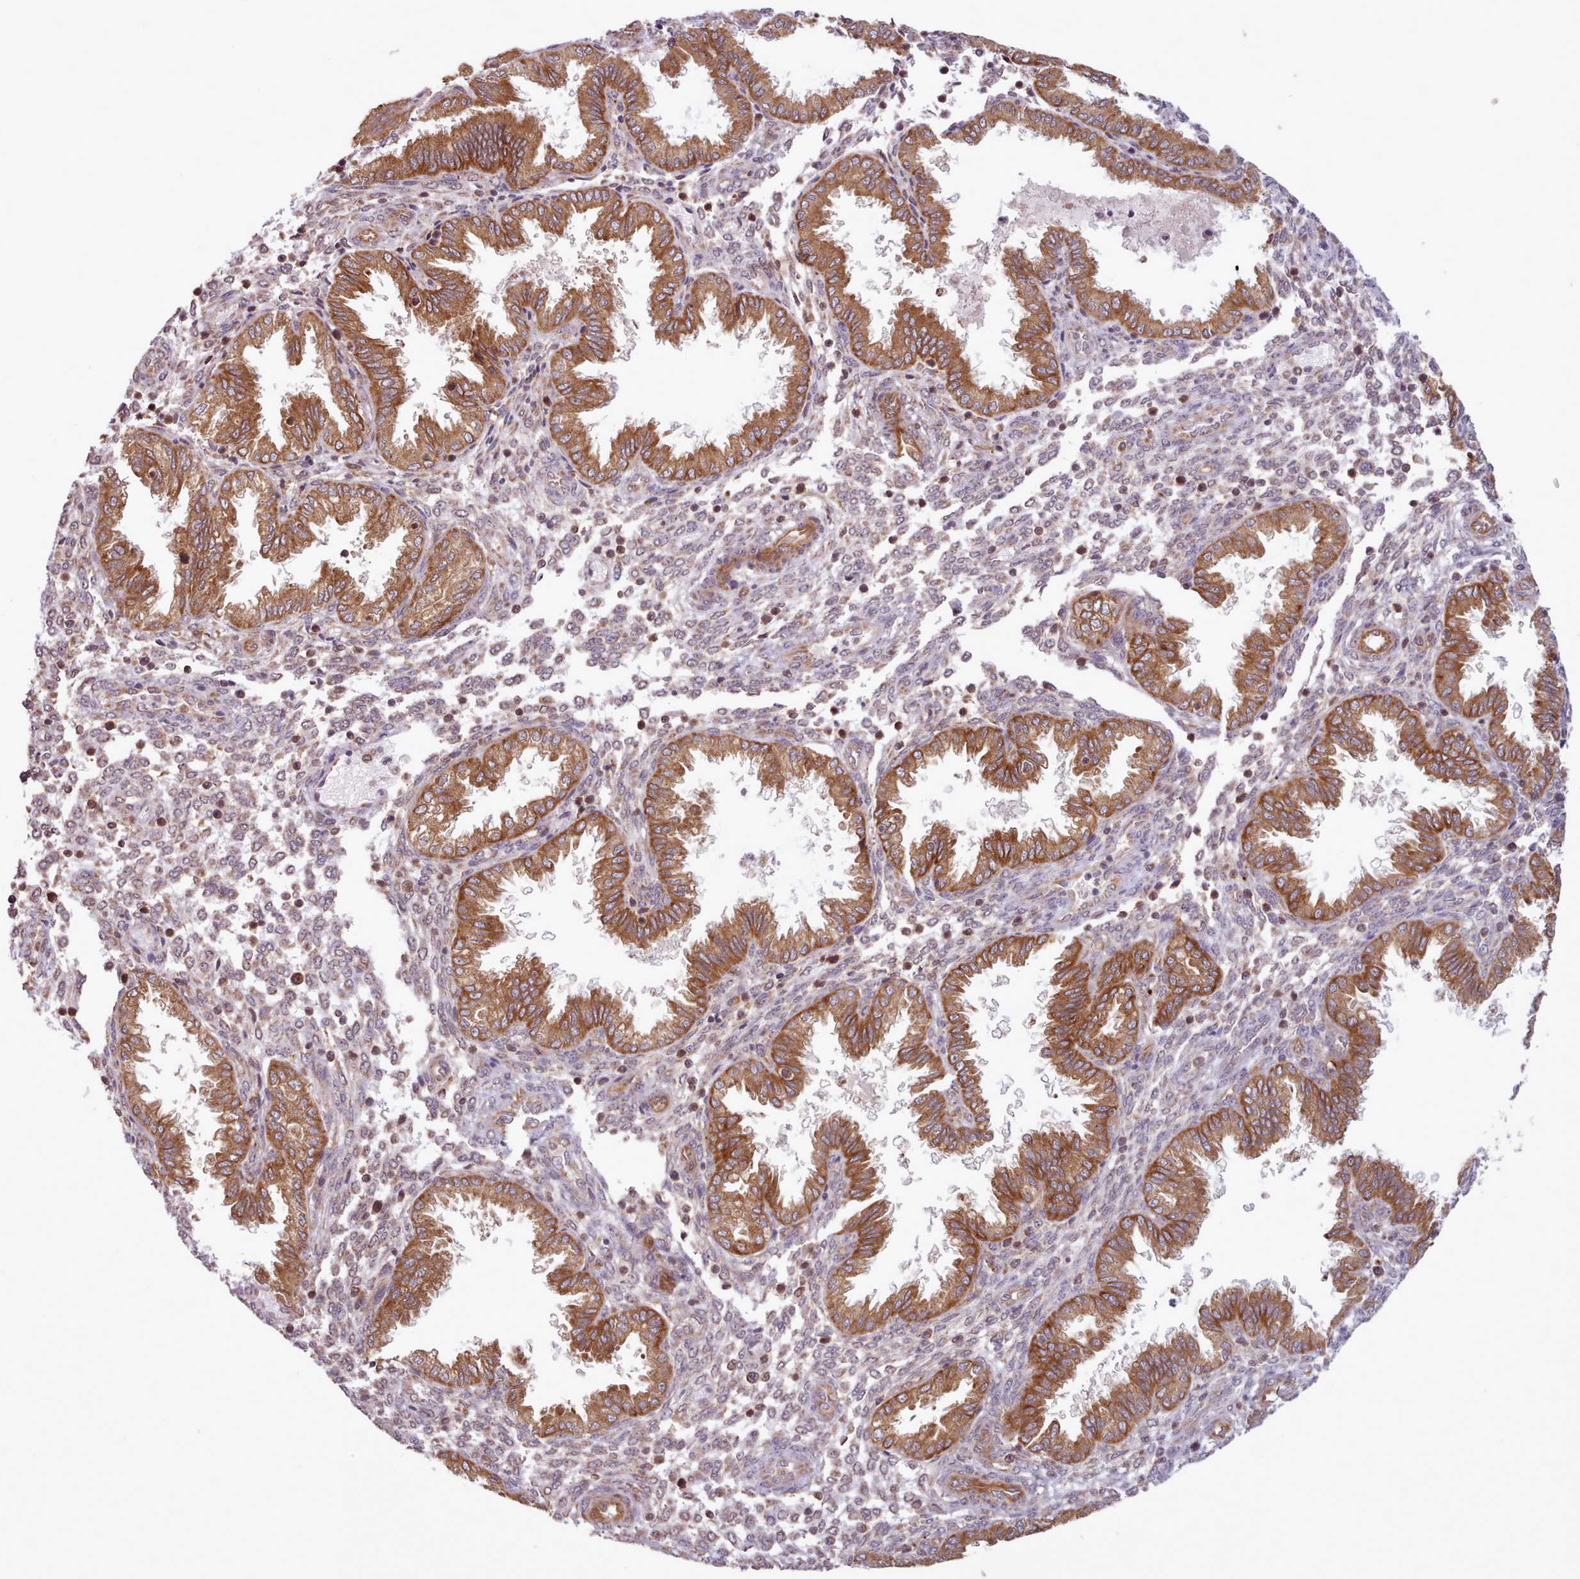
{"staining": {"intensity": "moderate", "quantity": "25%-75%", "location": "cytoplasmic/membranous"}, "tissue": "endometrium", "cell_type": "Cells in endometrial stroma", "image_type": "normal", "snomed": [{"axis": "morphology", "description": "Normal tissue, NOS"}, {"axis": "topography", "description": "Endometrium"}], "caption": "IHC of unremarkable endometrium shows medium levels of moderate cytoplasmic/membranous positivity in approximately 25%-75% of cells in endometrial stroma.", "gene": "CRYBG1", "patient": {"sex": "female", "age": 33}}